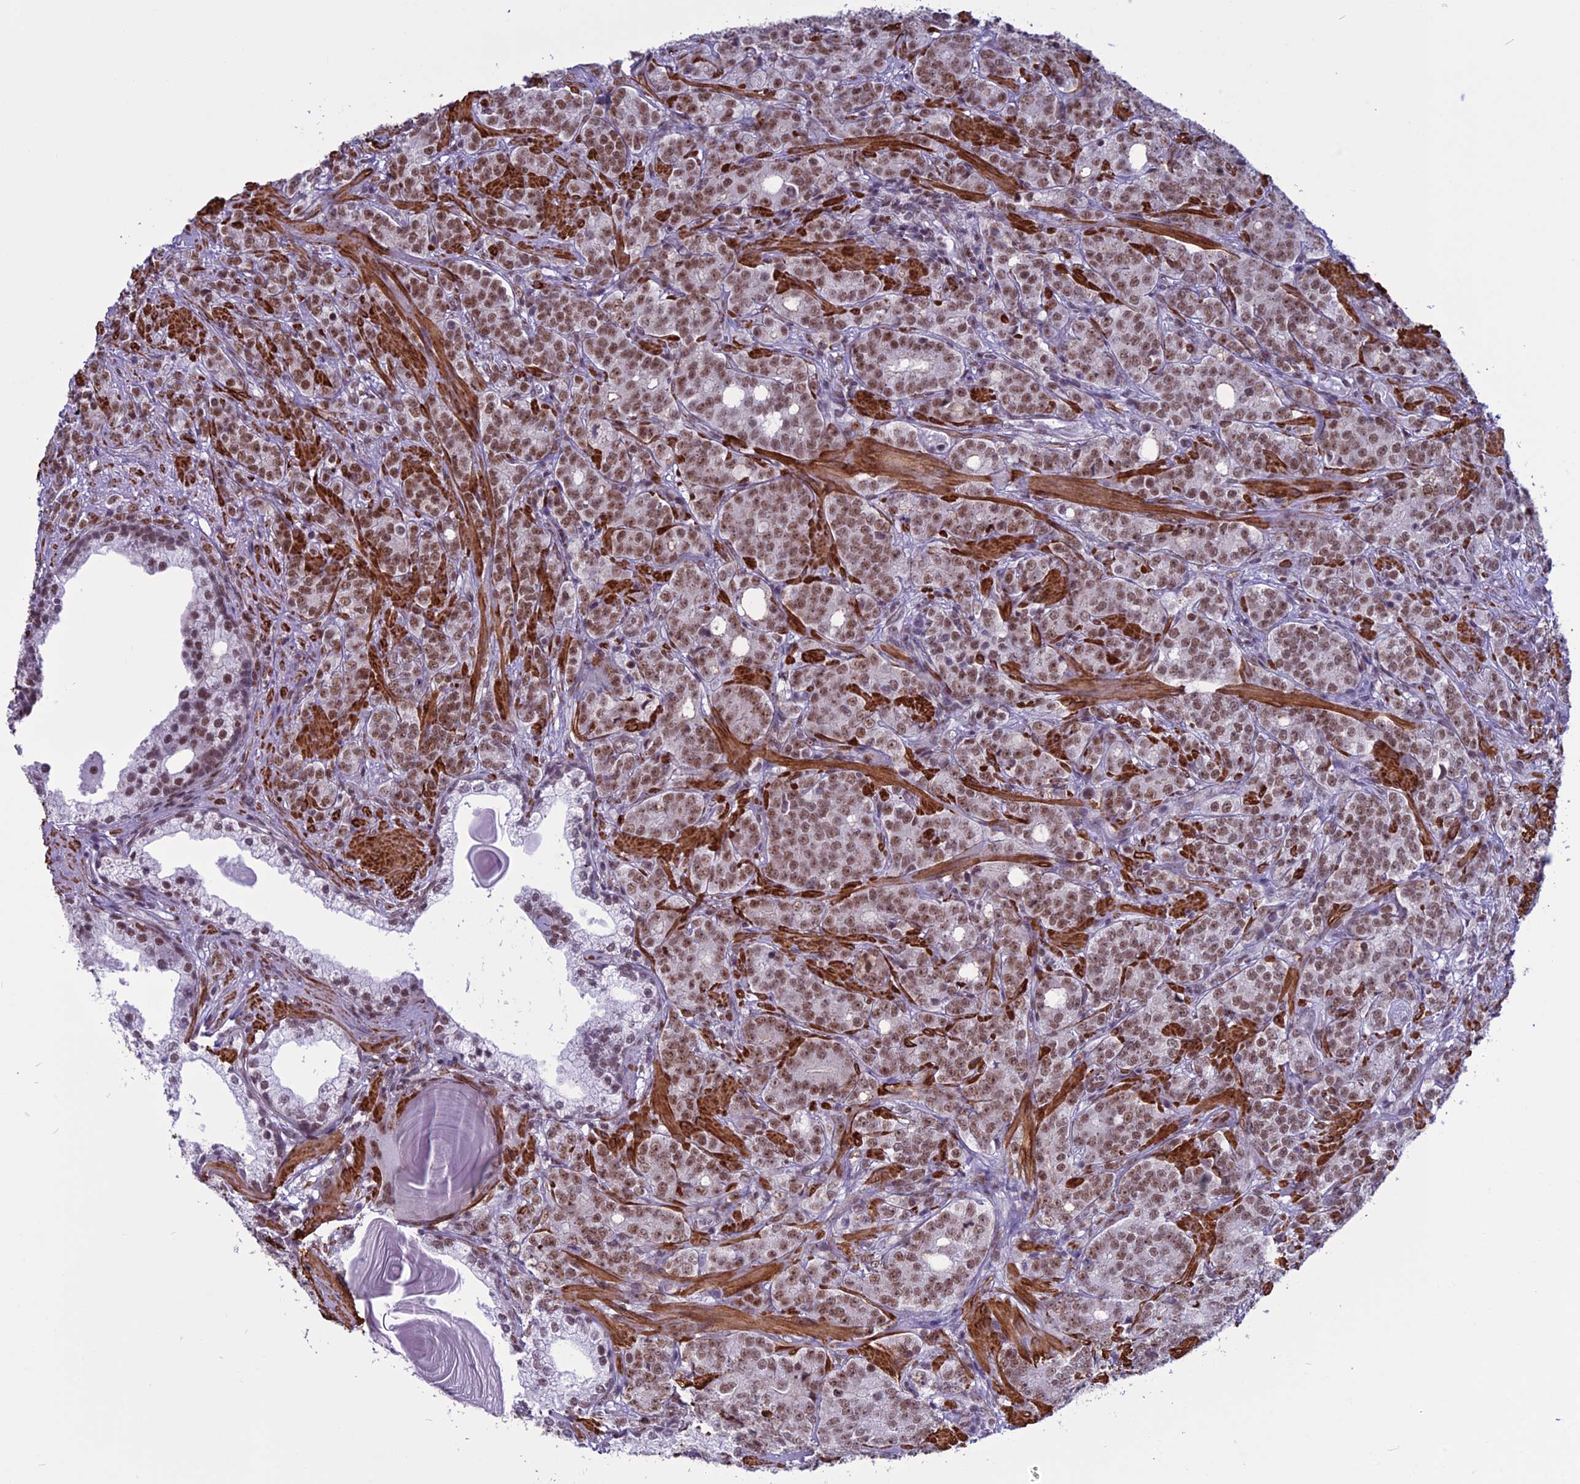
{"staining": {"intensity": "moderate", "quantity": ">75%", "location": "nuclear"}, "tissue": "prostate cancer", "cell_type": "Tumor cells", "image_type": "cancer", "snomed": [{"axis": "morphology", "description": "Adenocarcinoma, High grade"}, {"axis": "topography", "description": "Prostate"}], "caption": "Prostate cancer (adenocarcinoma (high-grade)) stained with a brown dye demonstrates moderate nuclear positive expression in about >75% of tumor cells.", "gene": "U2AF1", "patient": {"sex": "male", "age": 64}}